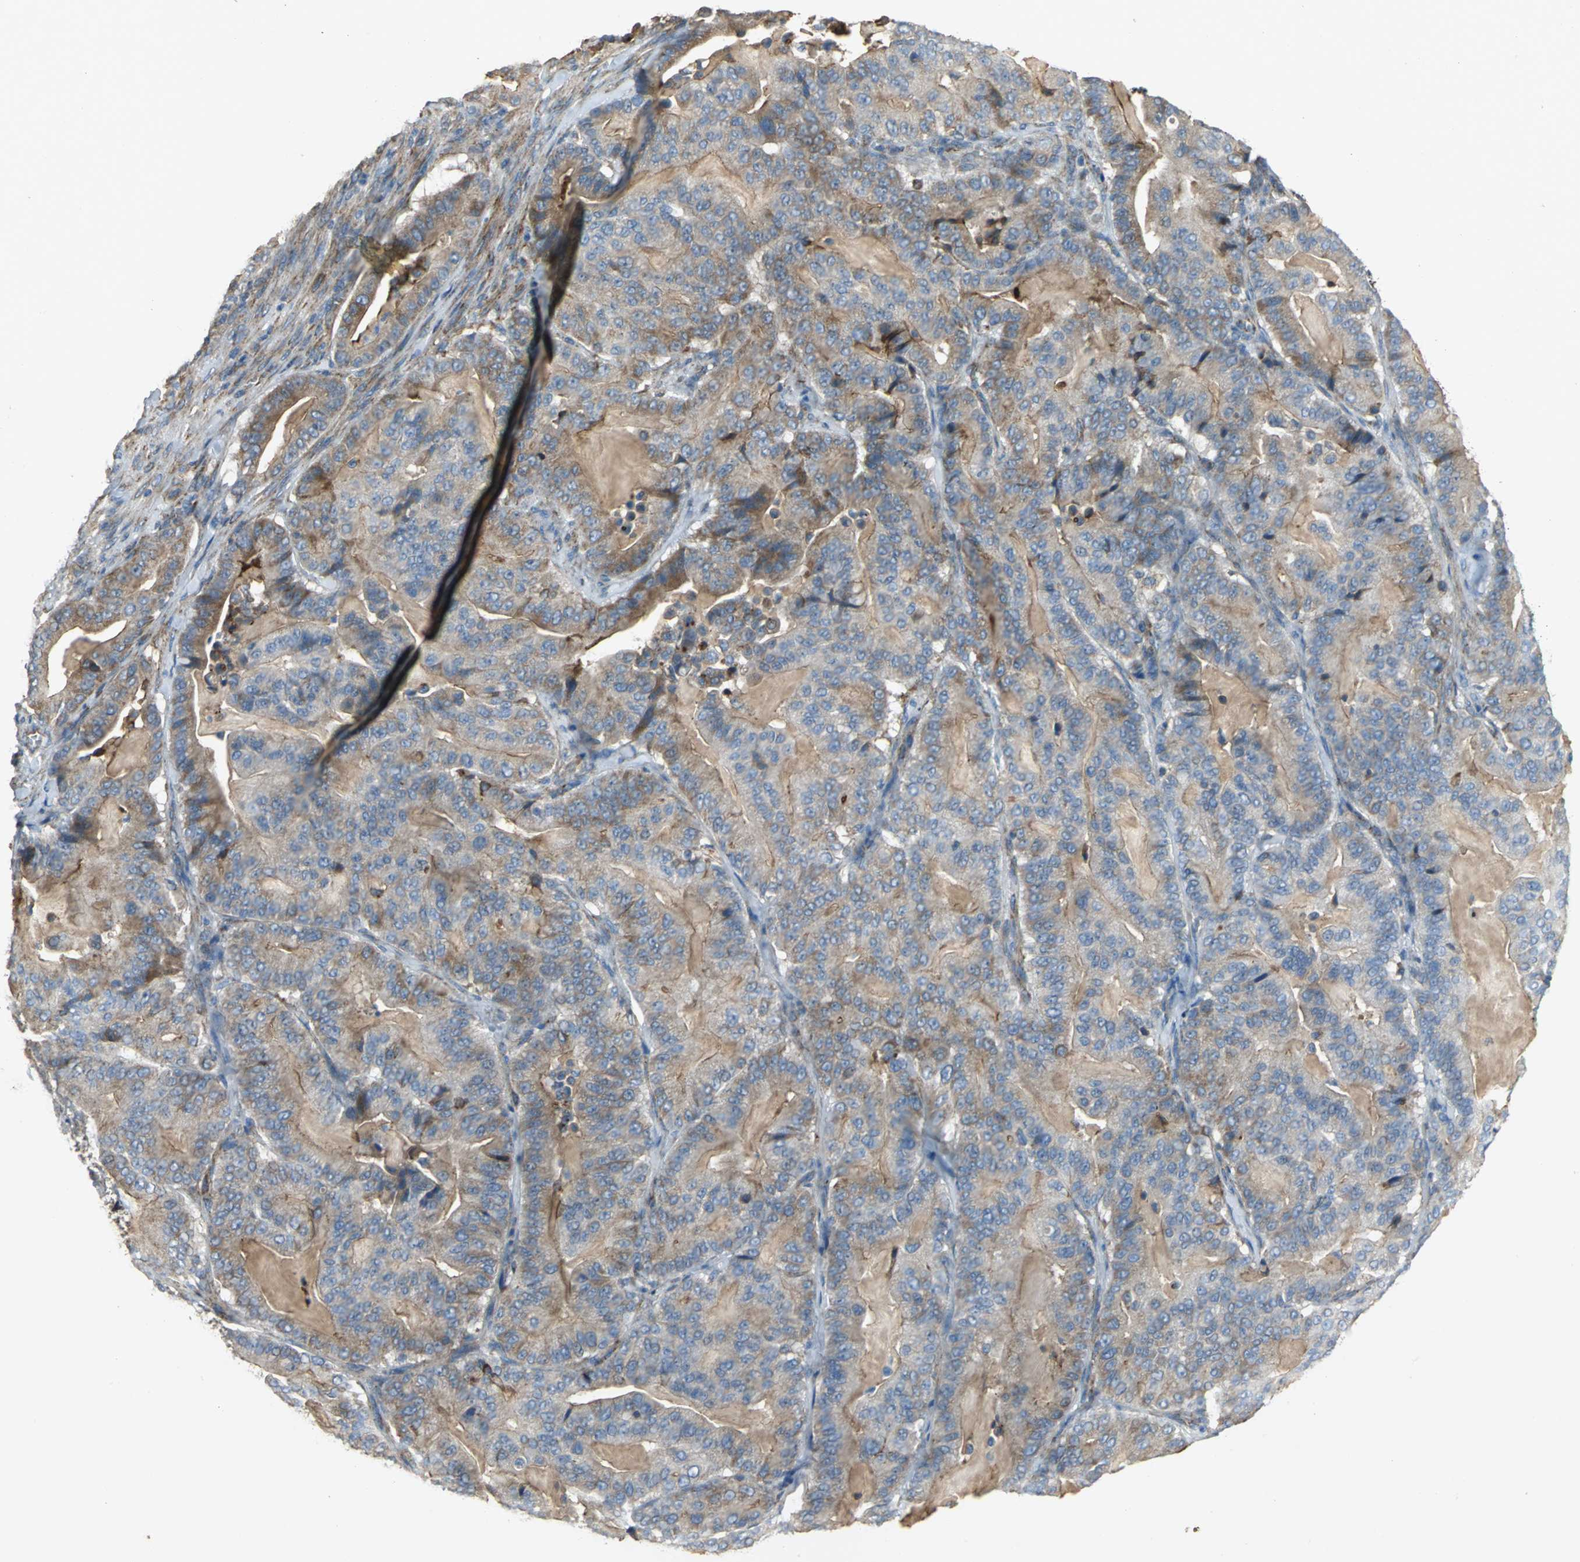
{"staining": {"intensity": "moderate", "quantity": ">75%", "location": "cytoplasmic/membranous"}, "tissue": "pancreatic cancer", "cell_type": "Tumor cells", "image_type": "cancer", "snomed": [{"axis": "morphology", "description": "Adenocarcinoma, NOS"}, {"axis": "topography", "description": "Pancreas"}], "caption": "Pancreatic cancer (adenocarcinoma) tissue reveals moderate cytoplasmic/membranous expression in approximately >75% of tumor cells, visualized by immunohistochemistry. (DAB IHC, brown staining for protein, blue staining for nuclei).", "gene": "NDUFB5", "patient": {"sex": "male", "age": 63}}